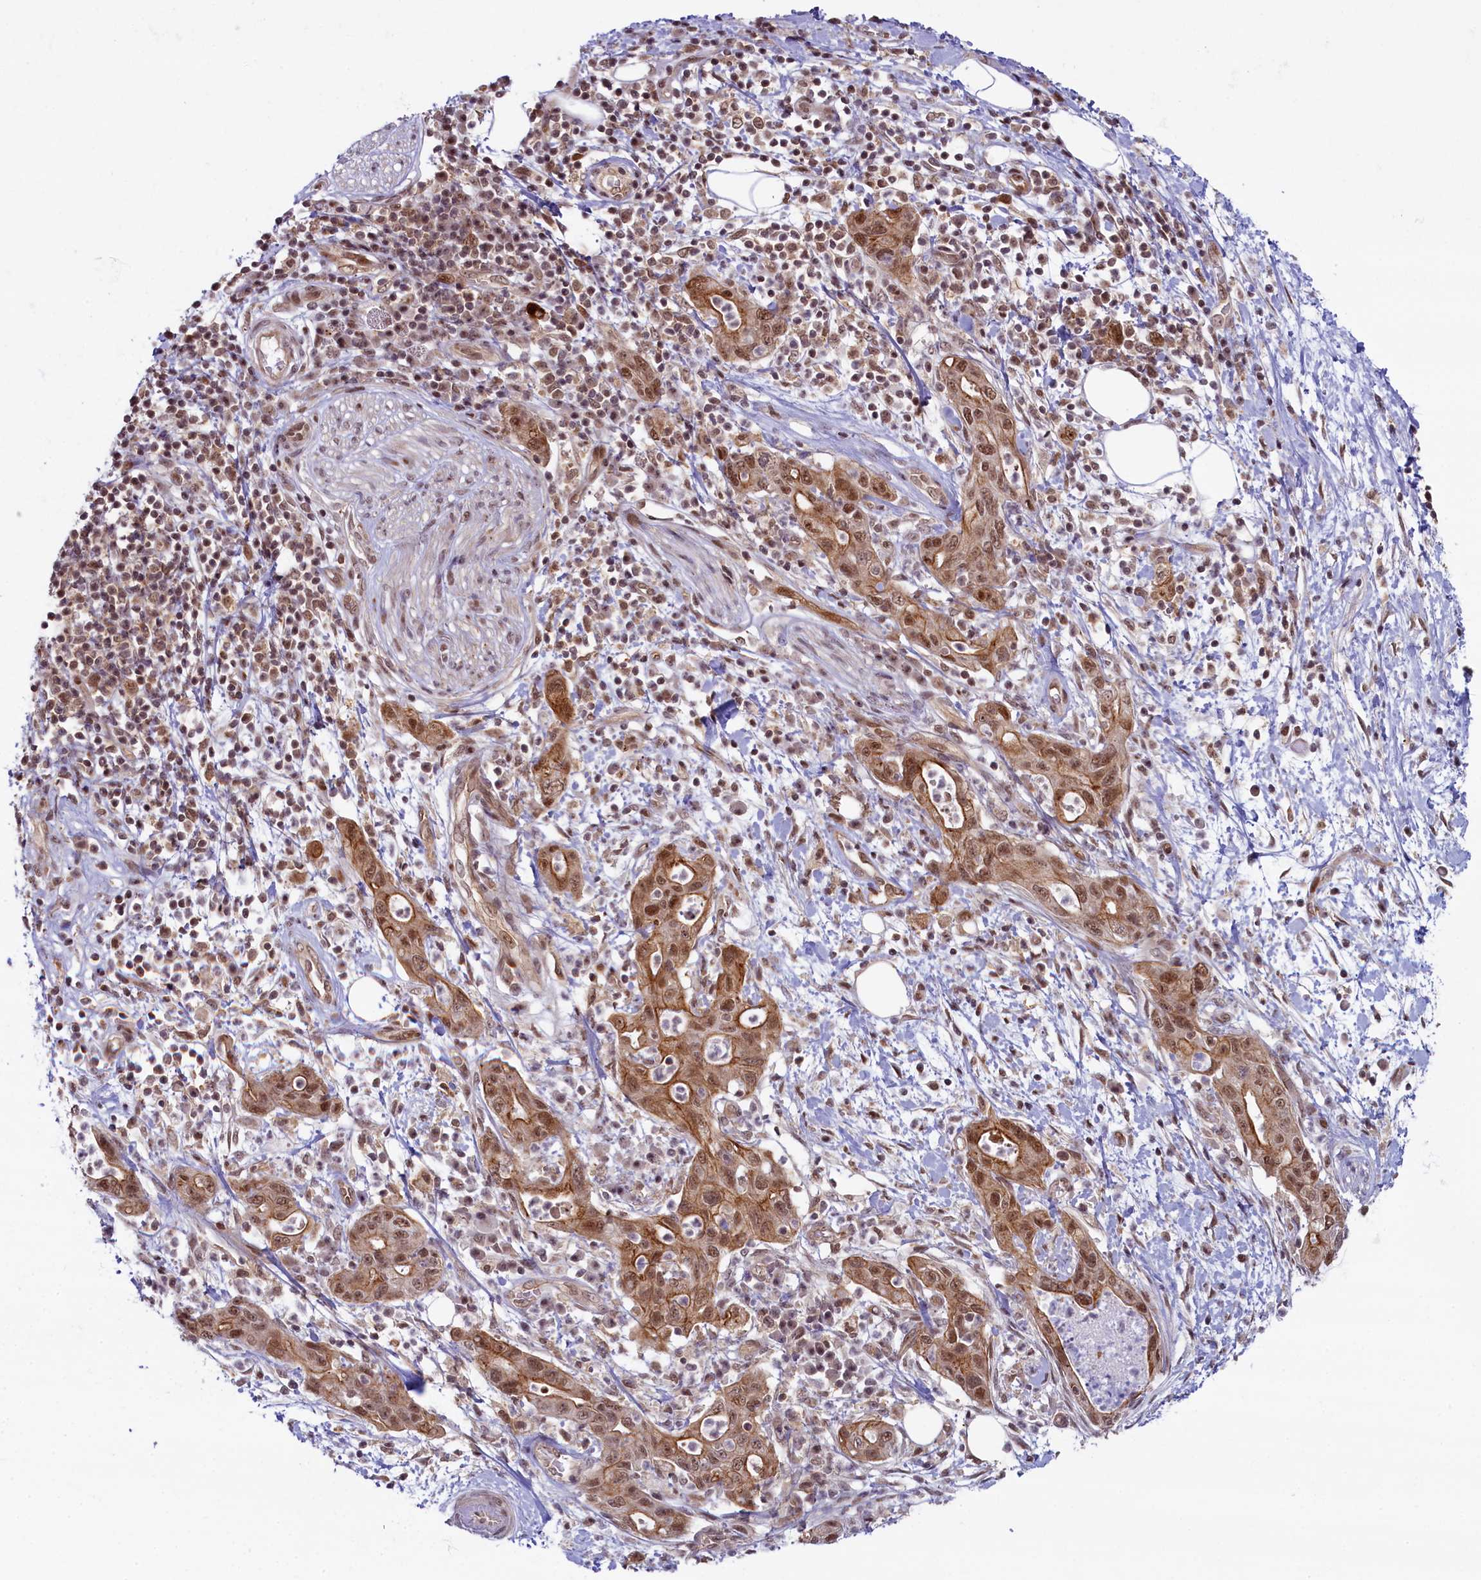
{"staining": {"intensity": "moderate", "quantity": ">75%", "location": "cytoplasmic/membranous,nuclear"}, "tissue": "pancreatic cancer", "cell_type": "Tumor cells", "image_type": "cancer", "snomed": [{"axis": "morphology", "description": "Adenocarcinoma, NOS"}, {"axis": "topography", "description": "Pancreas"}], "caption": "Brown immunohistochemical staining in adenocarcinoma (pancreatic) demonstrates moderate cytoplasmic/membranous and nuclear staining in about >75% of tumor cells.", "gene": "FCHO1", "patient": {"sex": "female", "age": 73}}